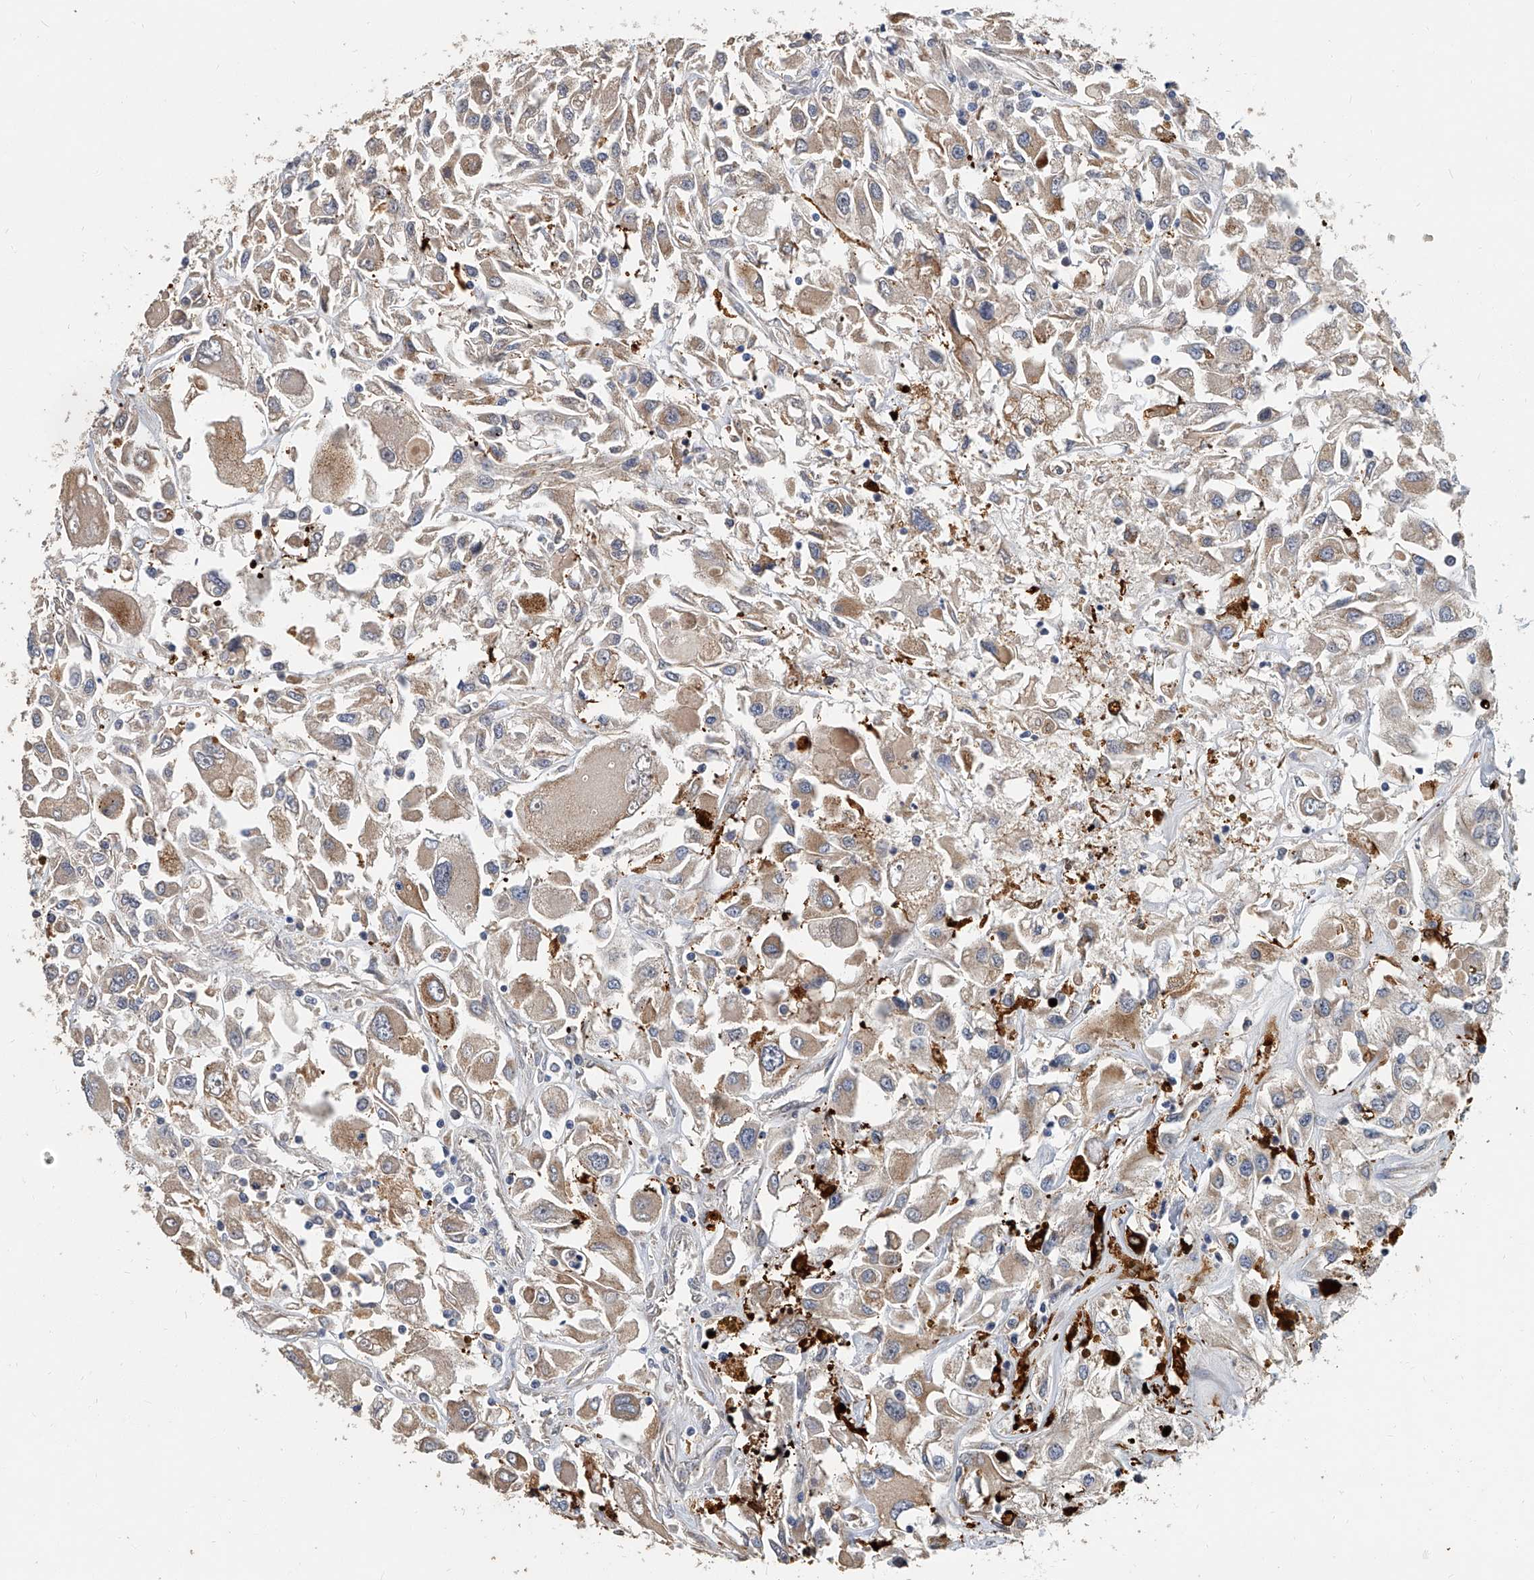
{"staining": {"intensity": "moderate", "quantity": "25%-75%", "location": "cytoplasmic/membranous"}, "tissue": "renal cancer", "cell_type": "Tumor cells", "image_type": "cancer", "snomed": [{"axis": "morphology", "description": "Adenocarcinoma, NOS"}, {"axis": "topography", "description": "Kidney"}], "caption": "An IHC histopathology image of neoplastic tissue is shown. Protein staining in brown highlights moderate cytoplasmic/membranous positivity in renal cancer (adenocarcinoma) within tumor cells. (DAB = brown stain, brightfield microscopy at high magnification).", "gene": "JAG2", "patient": {"sex": "female", "age": 52}}